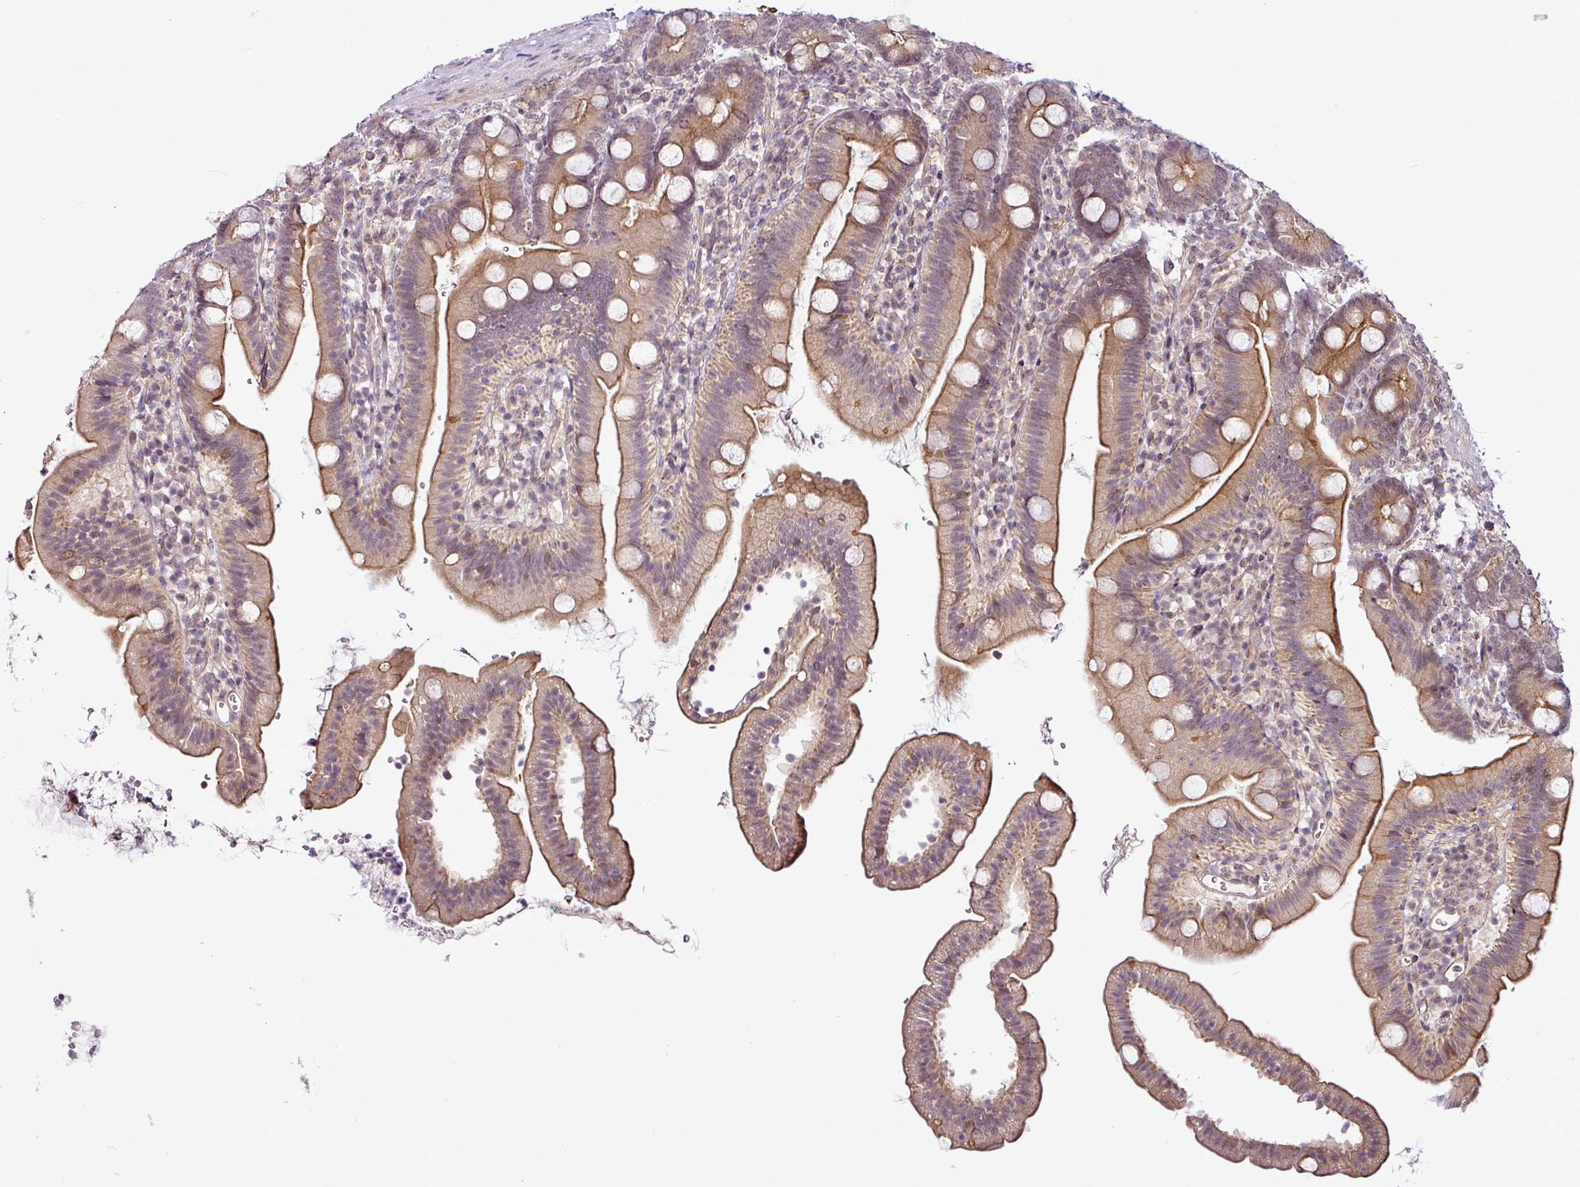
{"staining": {"intensity": "strong", "quantity": ">75%", "location": "cytoplasmic/membranous"}, "tissue": "duodenum", "cell_type": "Glandular cells", "image_type": "normal", "snomed": [{"axis": "morphology", "description": "Normal tissue, NOS"}, {"axis": "topography", "description": "Duodenum"}], "caption": "The image demonstrates staining of benign duodenum, revealing strong cytoplasmic/membranous protein positivity (brown color) within glandular cells. (Brightfield microscopy of DAB IHC at high magnification).", "gene": "DCAF13", "patient": {"sex": "female", "age": 67}}